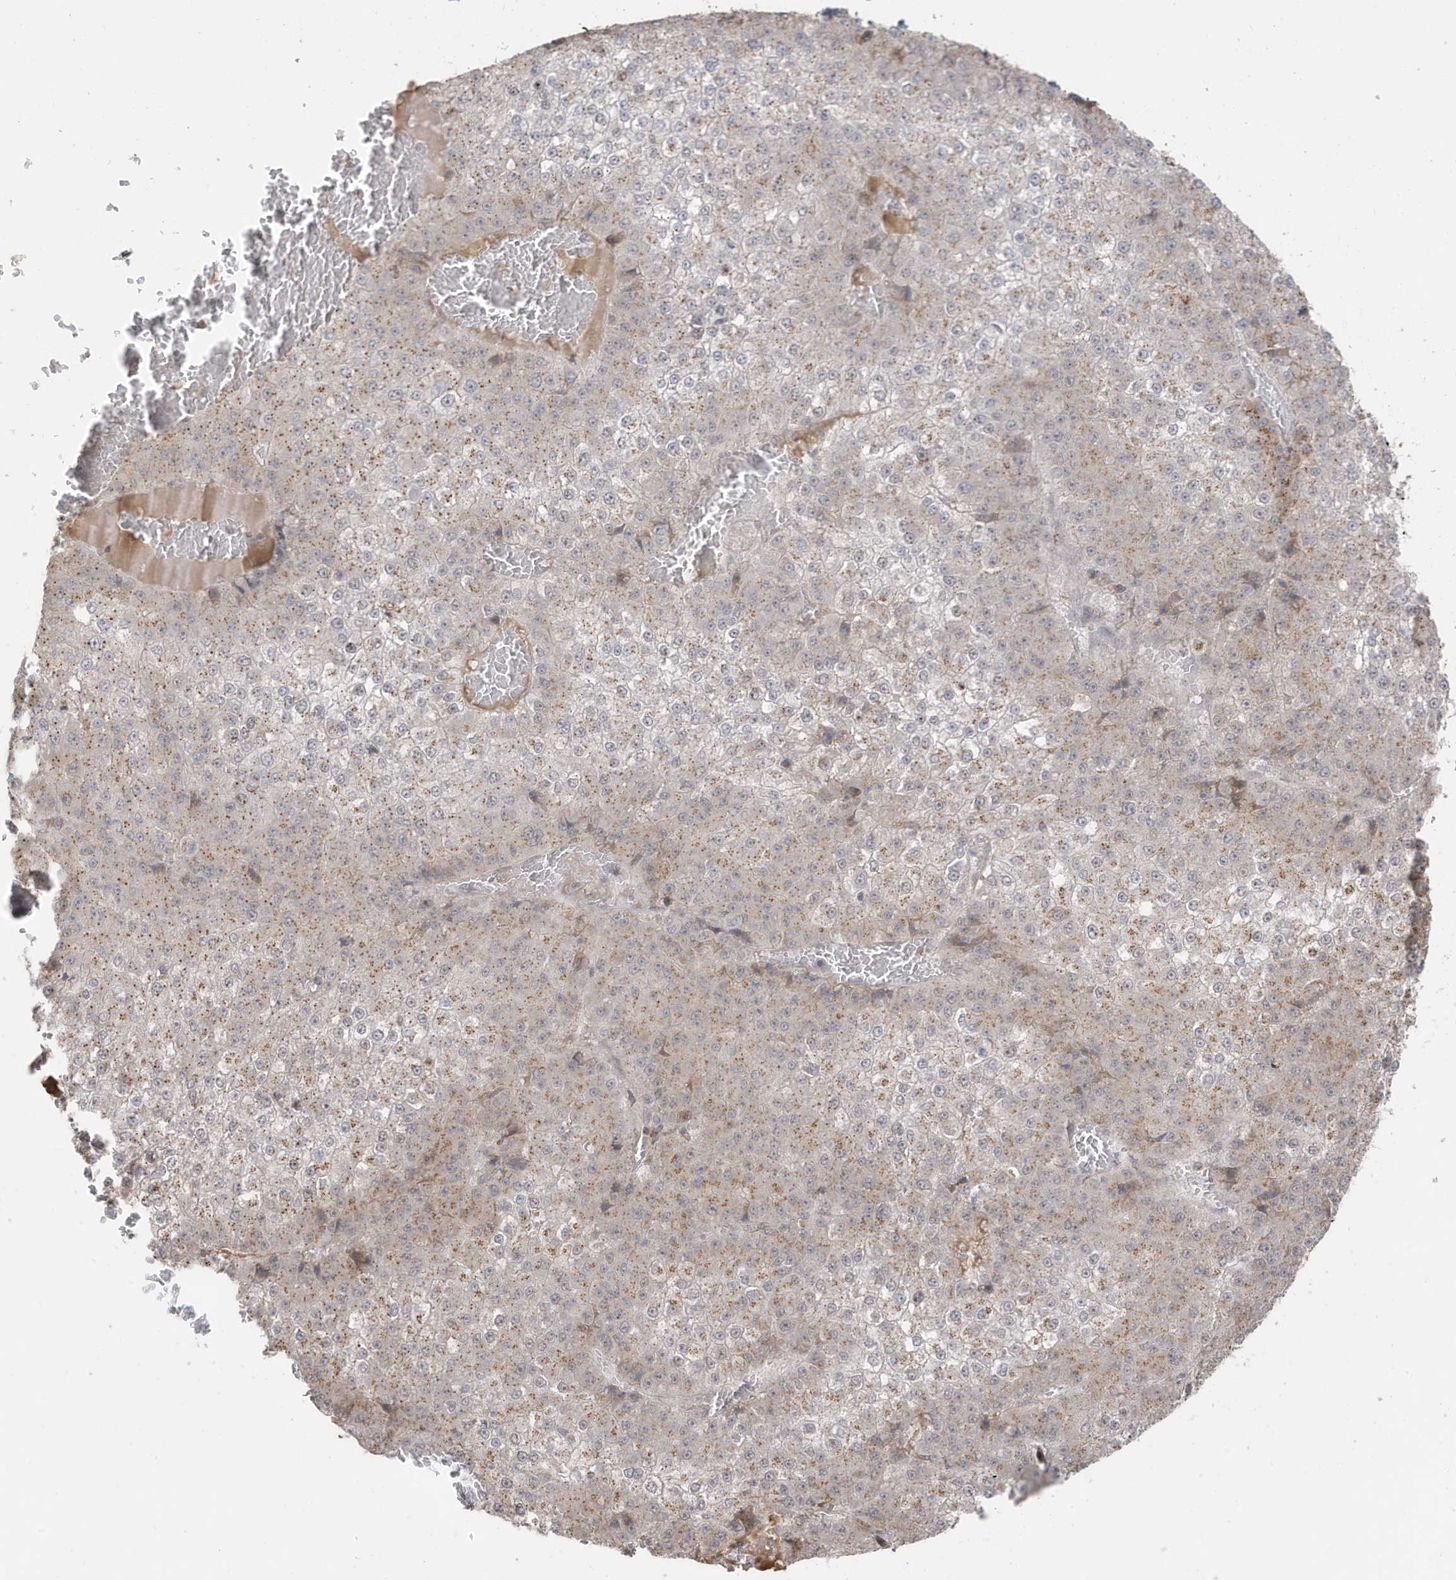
{"staining": {"intensity": "moderate", "quantity": ">75%", "location": "cytoplasmic/membranous"}, "tissue": "liver cancer", "cell_type": "Tumor cells", "image_type": "cancer", "snomed": [{"axis": "morphology", "description": "Carcinoma, Hepatocellular, NOS"}, {"axis": "topography", "description": "Liver"}], "caption": "Immunohistochemistry (IHC) of liver hepatocellular carcinoma shows medium levels of moderate cytoplasmic/membranous positivity in approximately >75% of tumor cells. (IHC, brightfield microscopy, high magnification).", "gene": "RER1", "patient": {"sex": "female", "age": 73}}